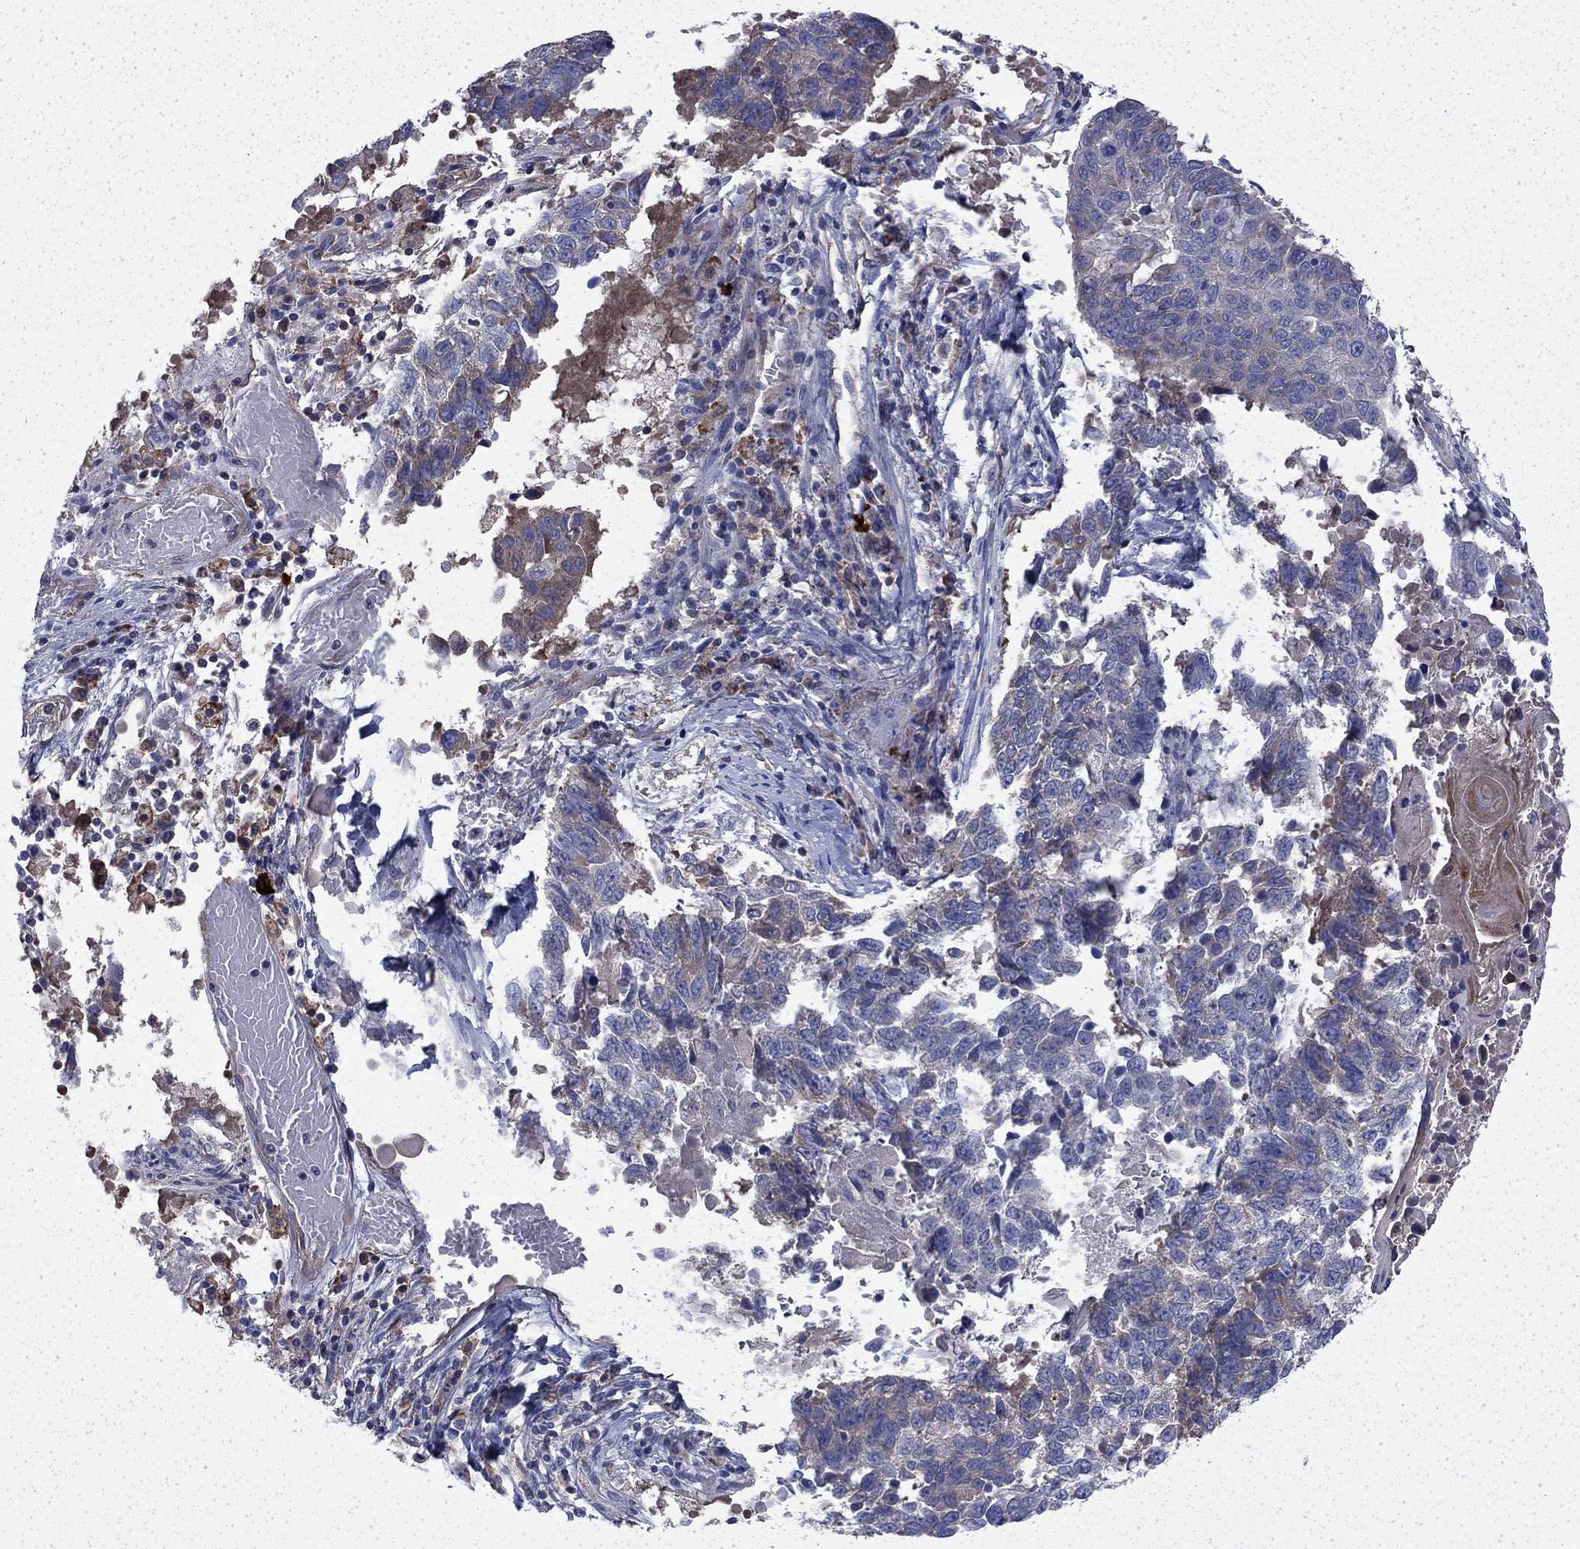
{"staining": {"intensity": "moderate", "quantity": "<25%", "location": "cytoplasmic/membranous"}, "tissue": "lung cancer", "cell_type": "Tumor cells", "image_type": "cancer", "snomed": [{"axis": "morphology", "description": "Squamous cell carcinoma, NOS"}, {"axis": "topography", "description": "Lung"}], "caption": "Lung cancer (squamous cell carcinoma) stained with IHC reveals moderate cytoplasmic/membranous staining in about <25% of tumor cells. (IHC, brightfield microscopy, high magnification).", "gene": "DTNA", "patient": {"sex": "male", "age": 73}}